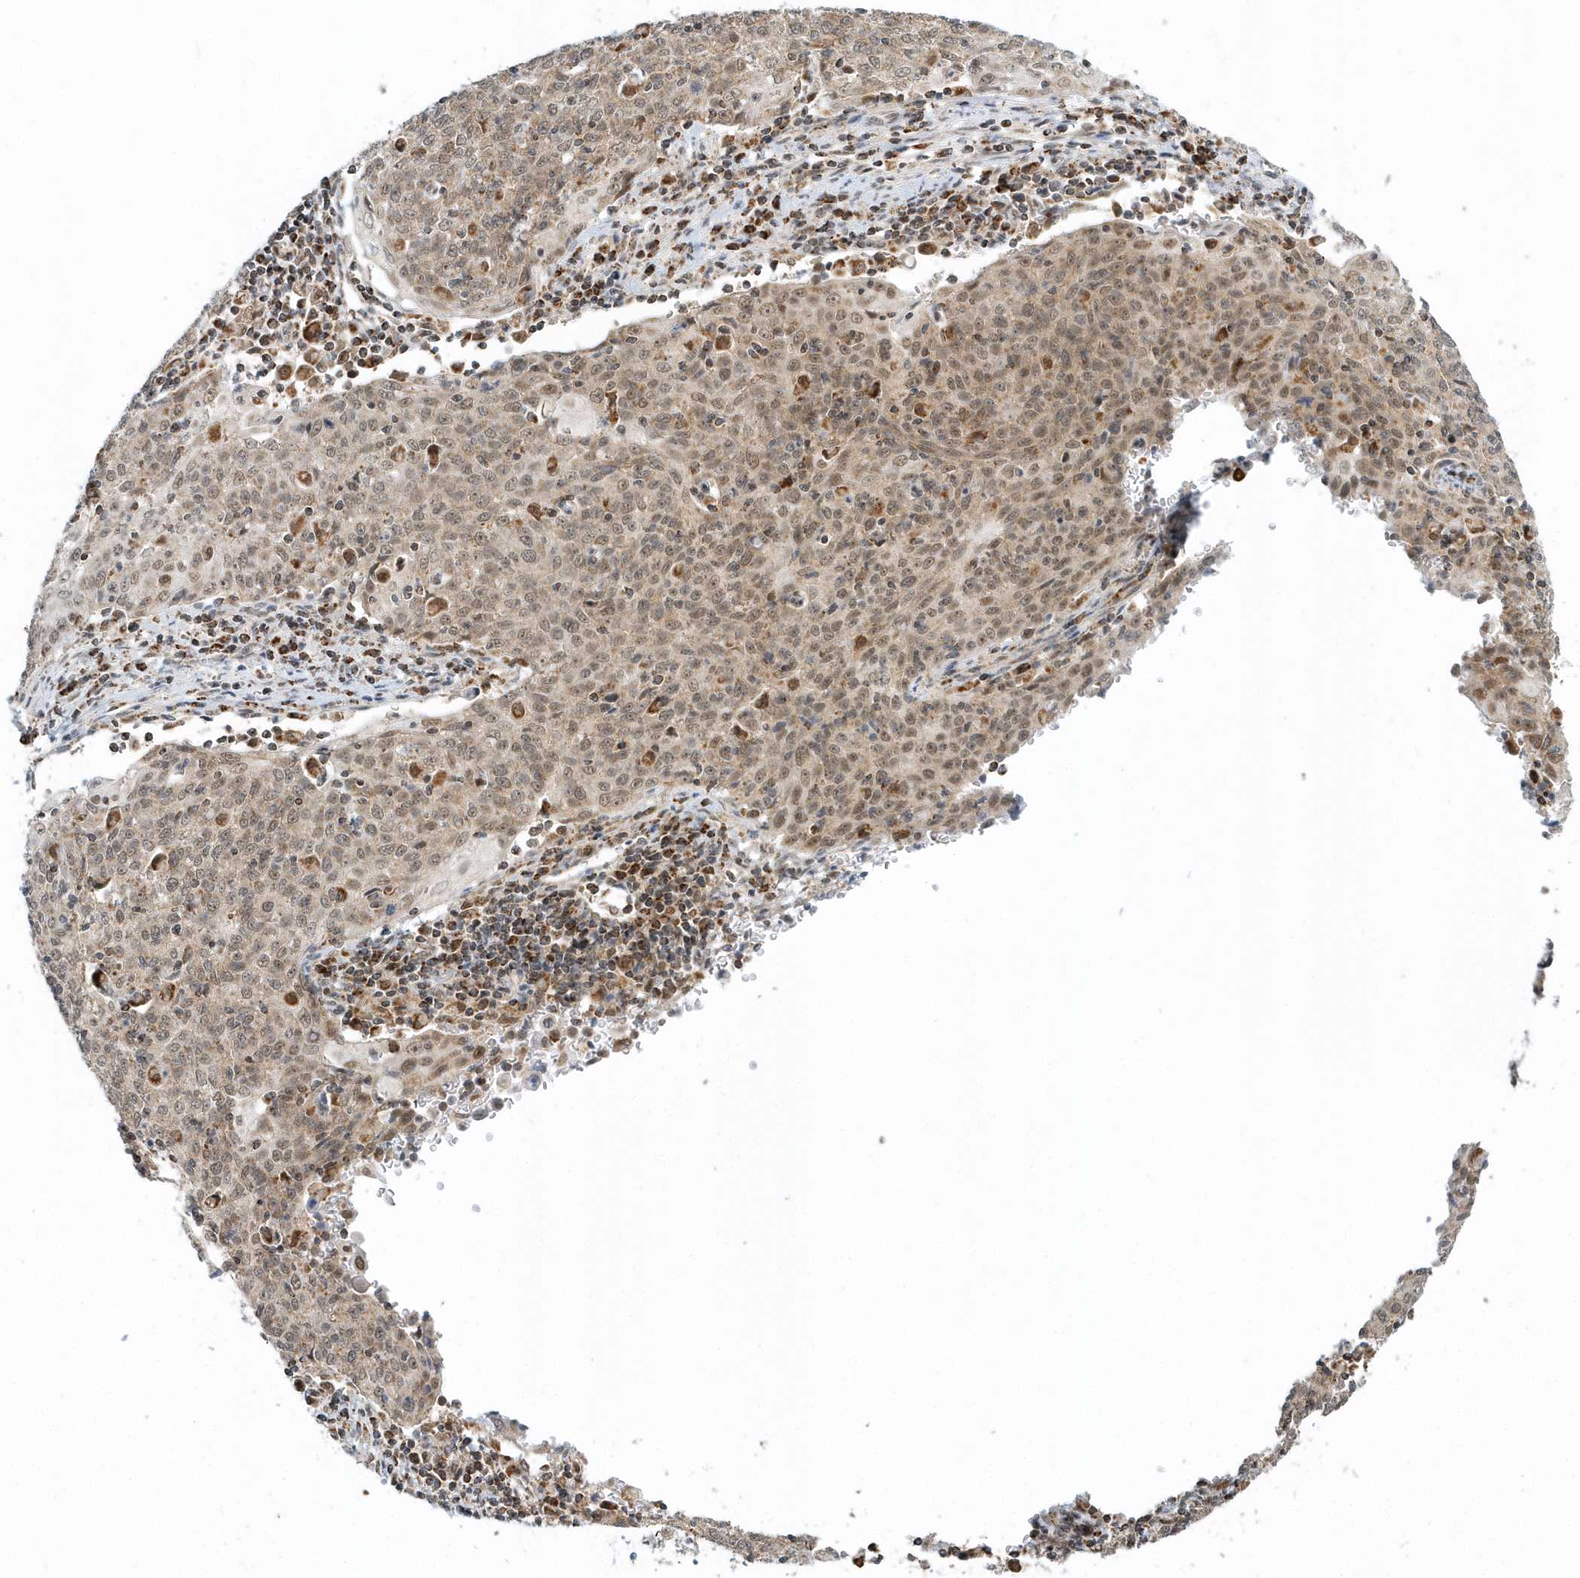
{"staining": {"intensity": "moderate", "quantity": "25%-75%", "location": "nuclear"}, "tissue": "cervical cancer", "cell_type": "Tumor cells", "image_type": "cancer", "snomed": [{"axis": "morphology", "description": "Squamous cell carcinoma, NOS"}, {"axis": "topography", "description": "Cervix"}], "caption": "Human squamous cell carcinoma (cervical) stained with a brown dye reveals moderate nuclear positive staining in about 25%-75% of tumor cells.", "gene": "PSMD6", "patient": {"sex": "female", "age": 48}}